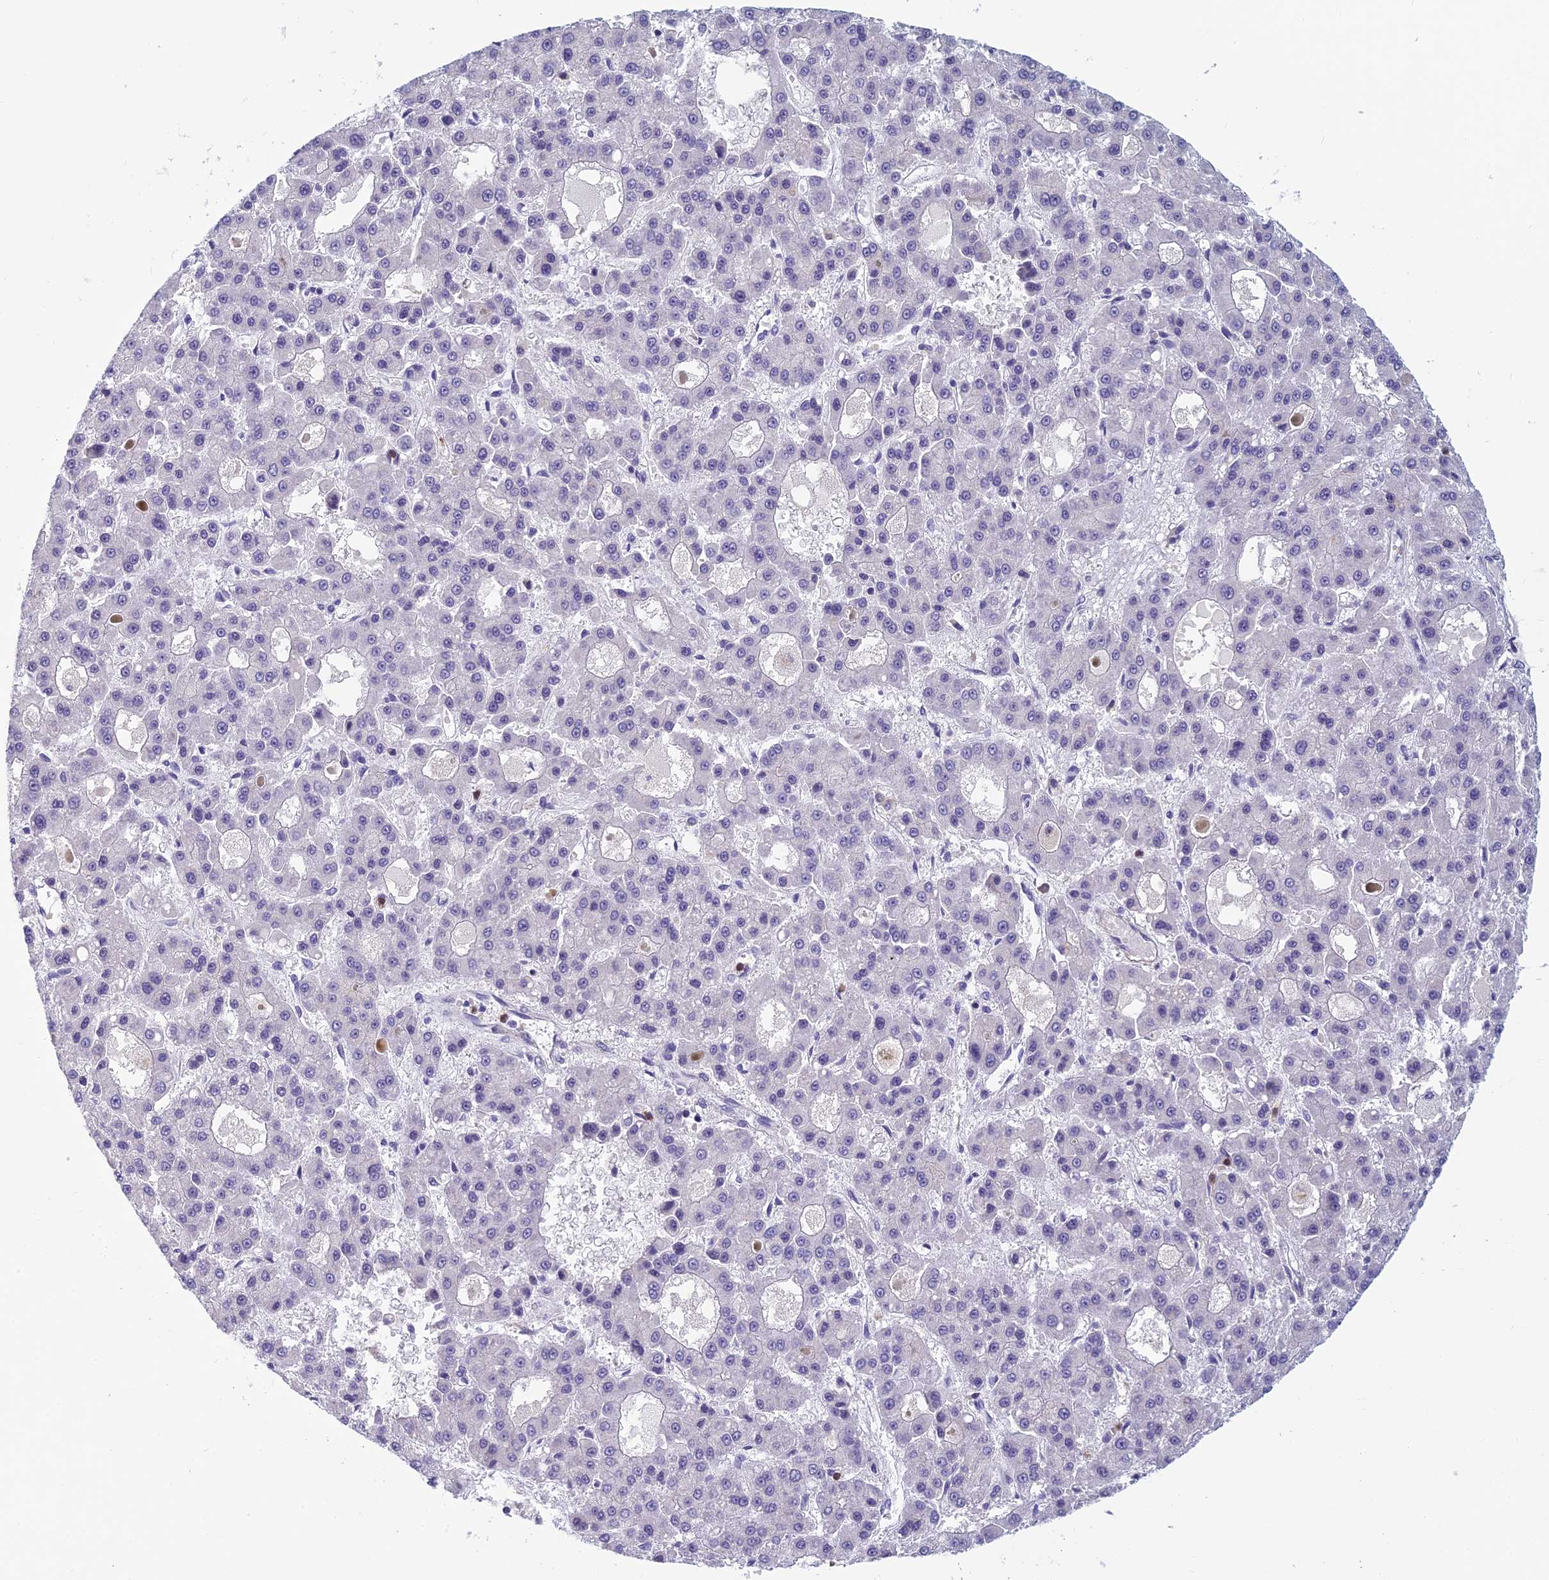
{"staining": {"intensity": "negative", "quantity": "none", "location": "none"}, "tissue": "liver cancer", "cell_type": "Tumor cells", "image_type": "cancer", "snomed": [{"axis": "morphology", "description": "Carcinoma, Hepatocellular, NOS"}, {"axis": "topography", "description": "Liver"}], "caption": "Human liver hepatocellular carcinoma stained for a protein using immunohistochemistry exhibits no positivity in tumor cells.", "gene": "NOC2L", "patient": {"sex": "male", "age": 70}}